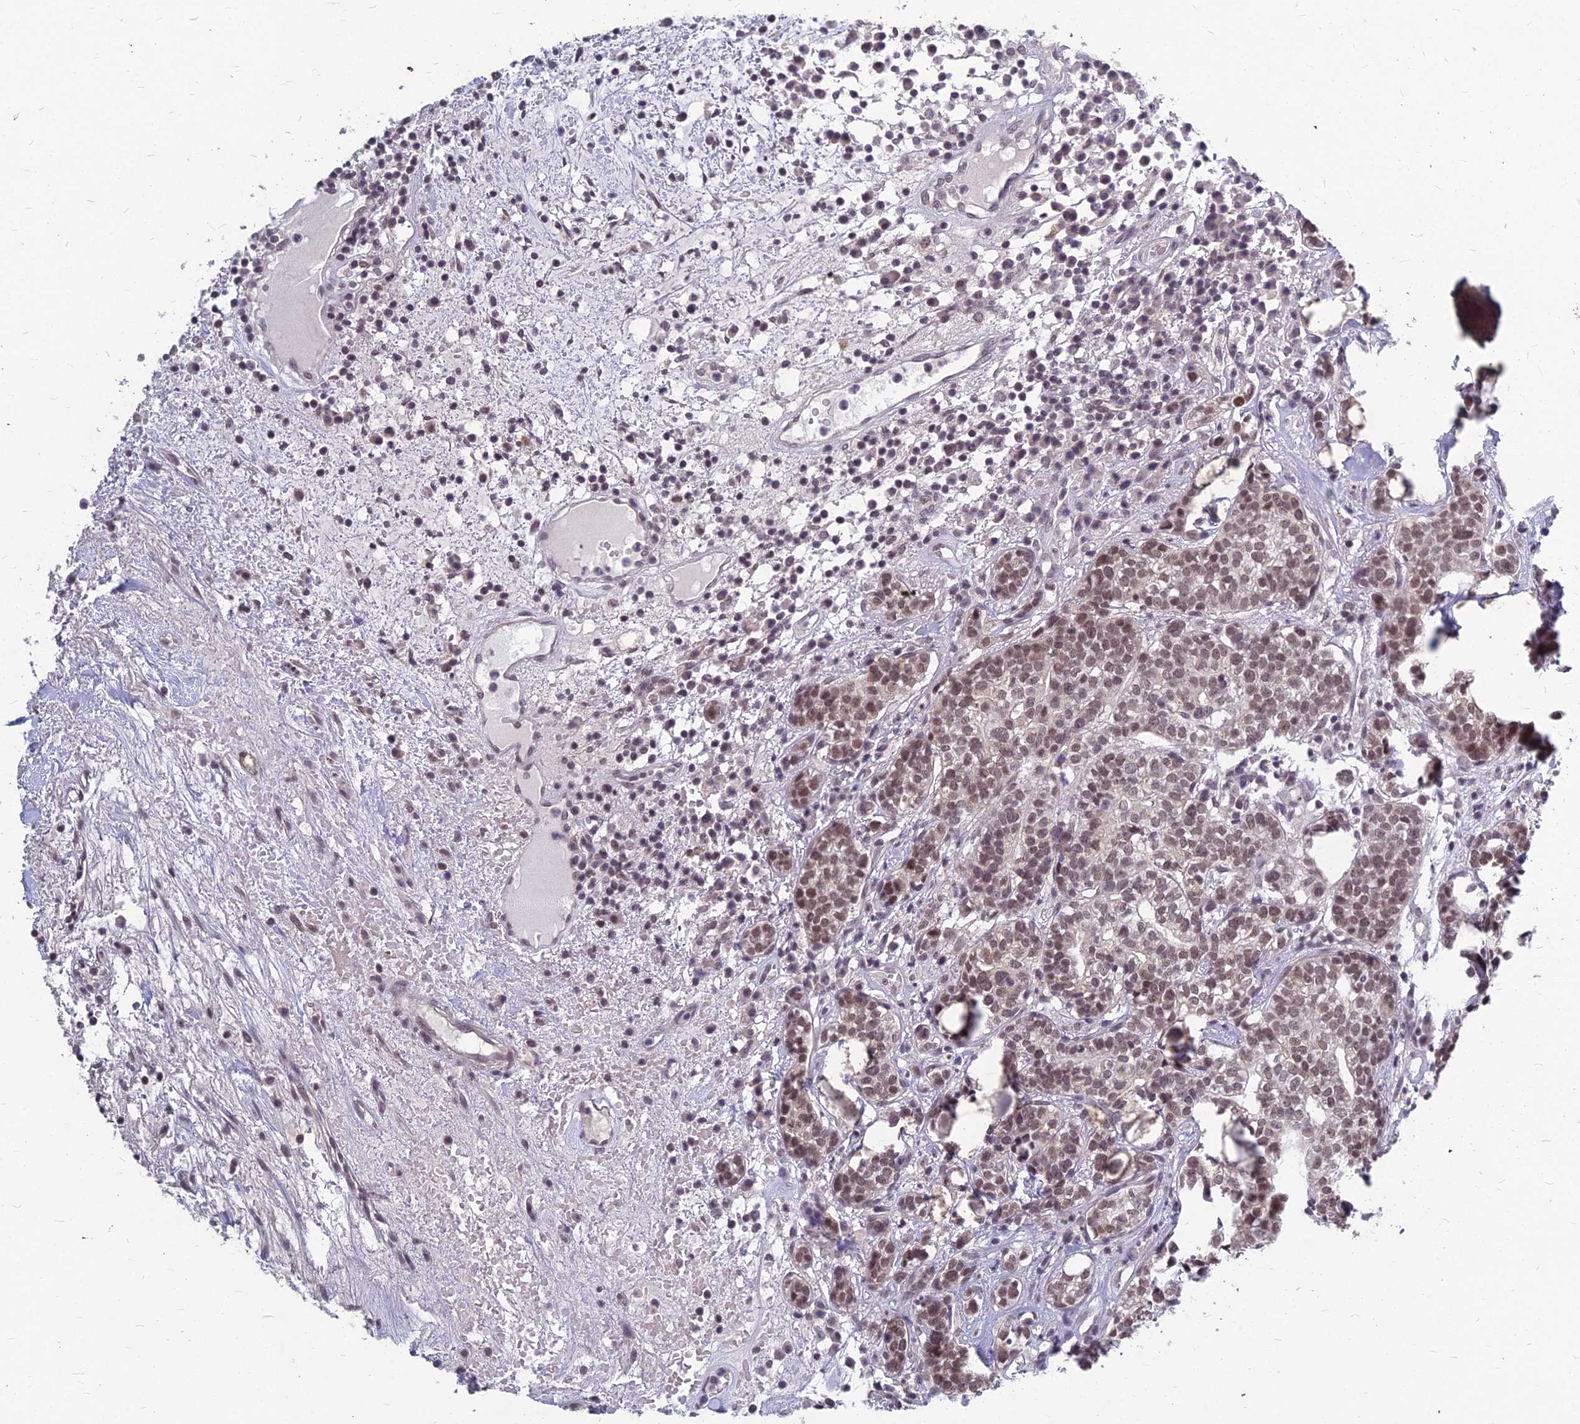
{"staining": {"intensity": "moderate", "quantity": ">75%", "location": "nuclear"}, "tissue": "head and neck cancer", "cell_type": "Tumor cells", "image_type": "cancer", "snomed": [{"axis": "morphology", "description": "Adenocarcinoma, NOS"}, {"axis": "topography", "description": "Salivary gland"}, {"axis": "topography", "description": "Head-Neck"}], "caption": "Immunohistochemical staining of human head and neck adenocarcinoma exhibits moderate nuclear protein positivity in about >75% of tumor cells.", "gene": "KAT7", "patient": {"sex": "female", "age": 65}}